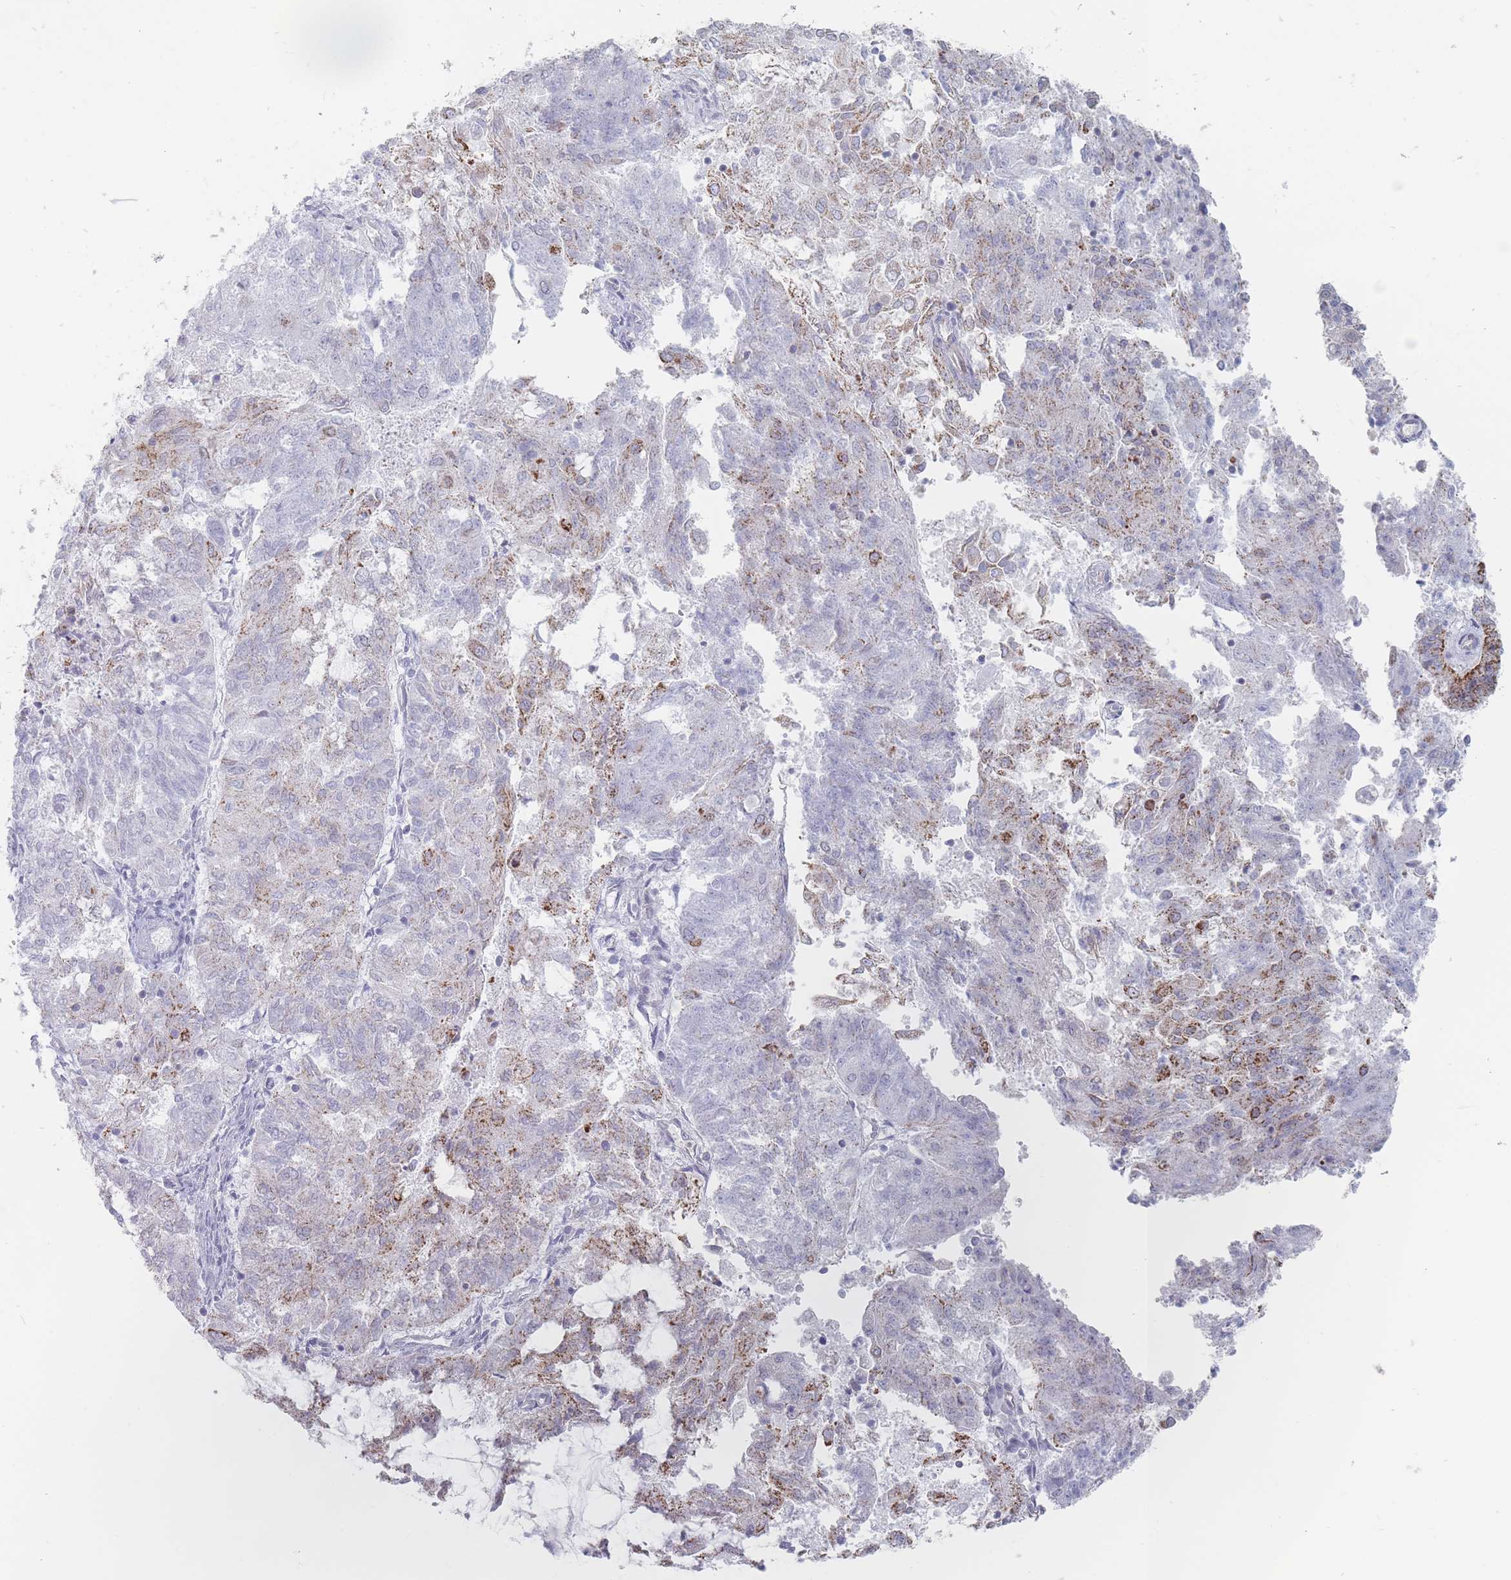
{"staining": {"intensity": "moderate", "quantity": "25%-75%", "location": "cytoplasmic/membranous"}, "tissue": "endometrial cancer", "cell_type": "Tumor cells", "image_type": "cancer", "snomed": [{"axis": "morphology", "description": "Adenocarcinoma, NOS"}, {"axis": "topography", "description": "Endometrium"}], "caption": "This is an image of IHC staining of endometrial cancer, which shows moderate staining in the cytoplasmic/membranous of tumor cells.", "gene": "MAP1S", "patient": {"sex": "female", "age": 82}}